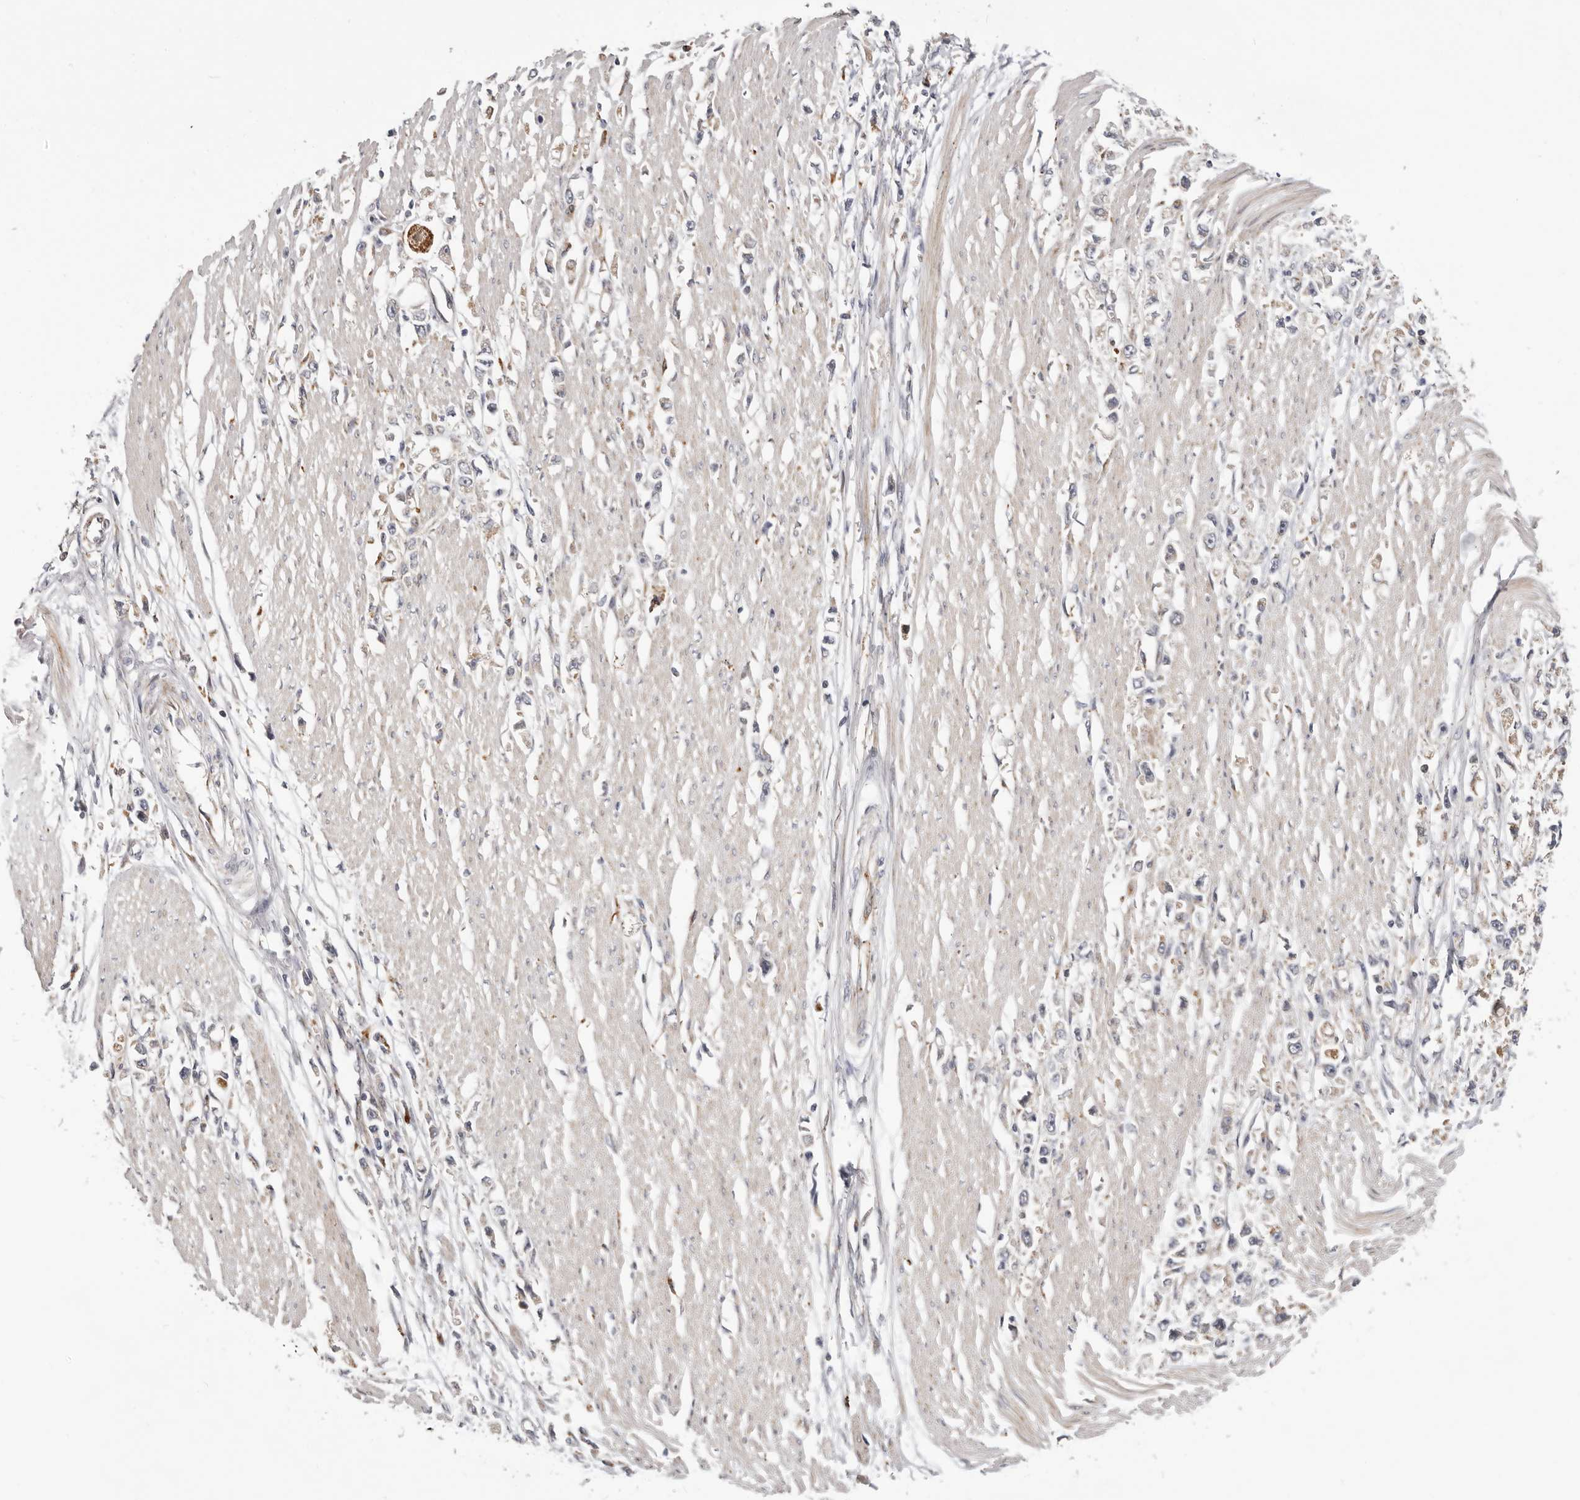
{"staining": {"intensity": "negative", "quantity": "none", "location": "none"}, "tissue": "stomach cancer", "cell_type": "Tumor cells", "image_type": "cancer", "snomed": [{"axis": "morphology", "description": "Adenocarcinoma, NOS"}, {"axis": "topography", "description": "Stomach"}], "caption": "This is a micrograph of immunohistochemistry staining of stomach cancer (adenocarcinoma), which shows no positivity in tumor cells. (DAB IHC with hematoxylin counter stain).", "gene": "TOR3A", "patient": {"sex": "female", "age": 59}}